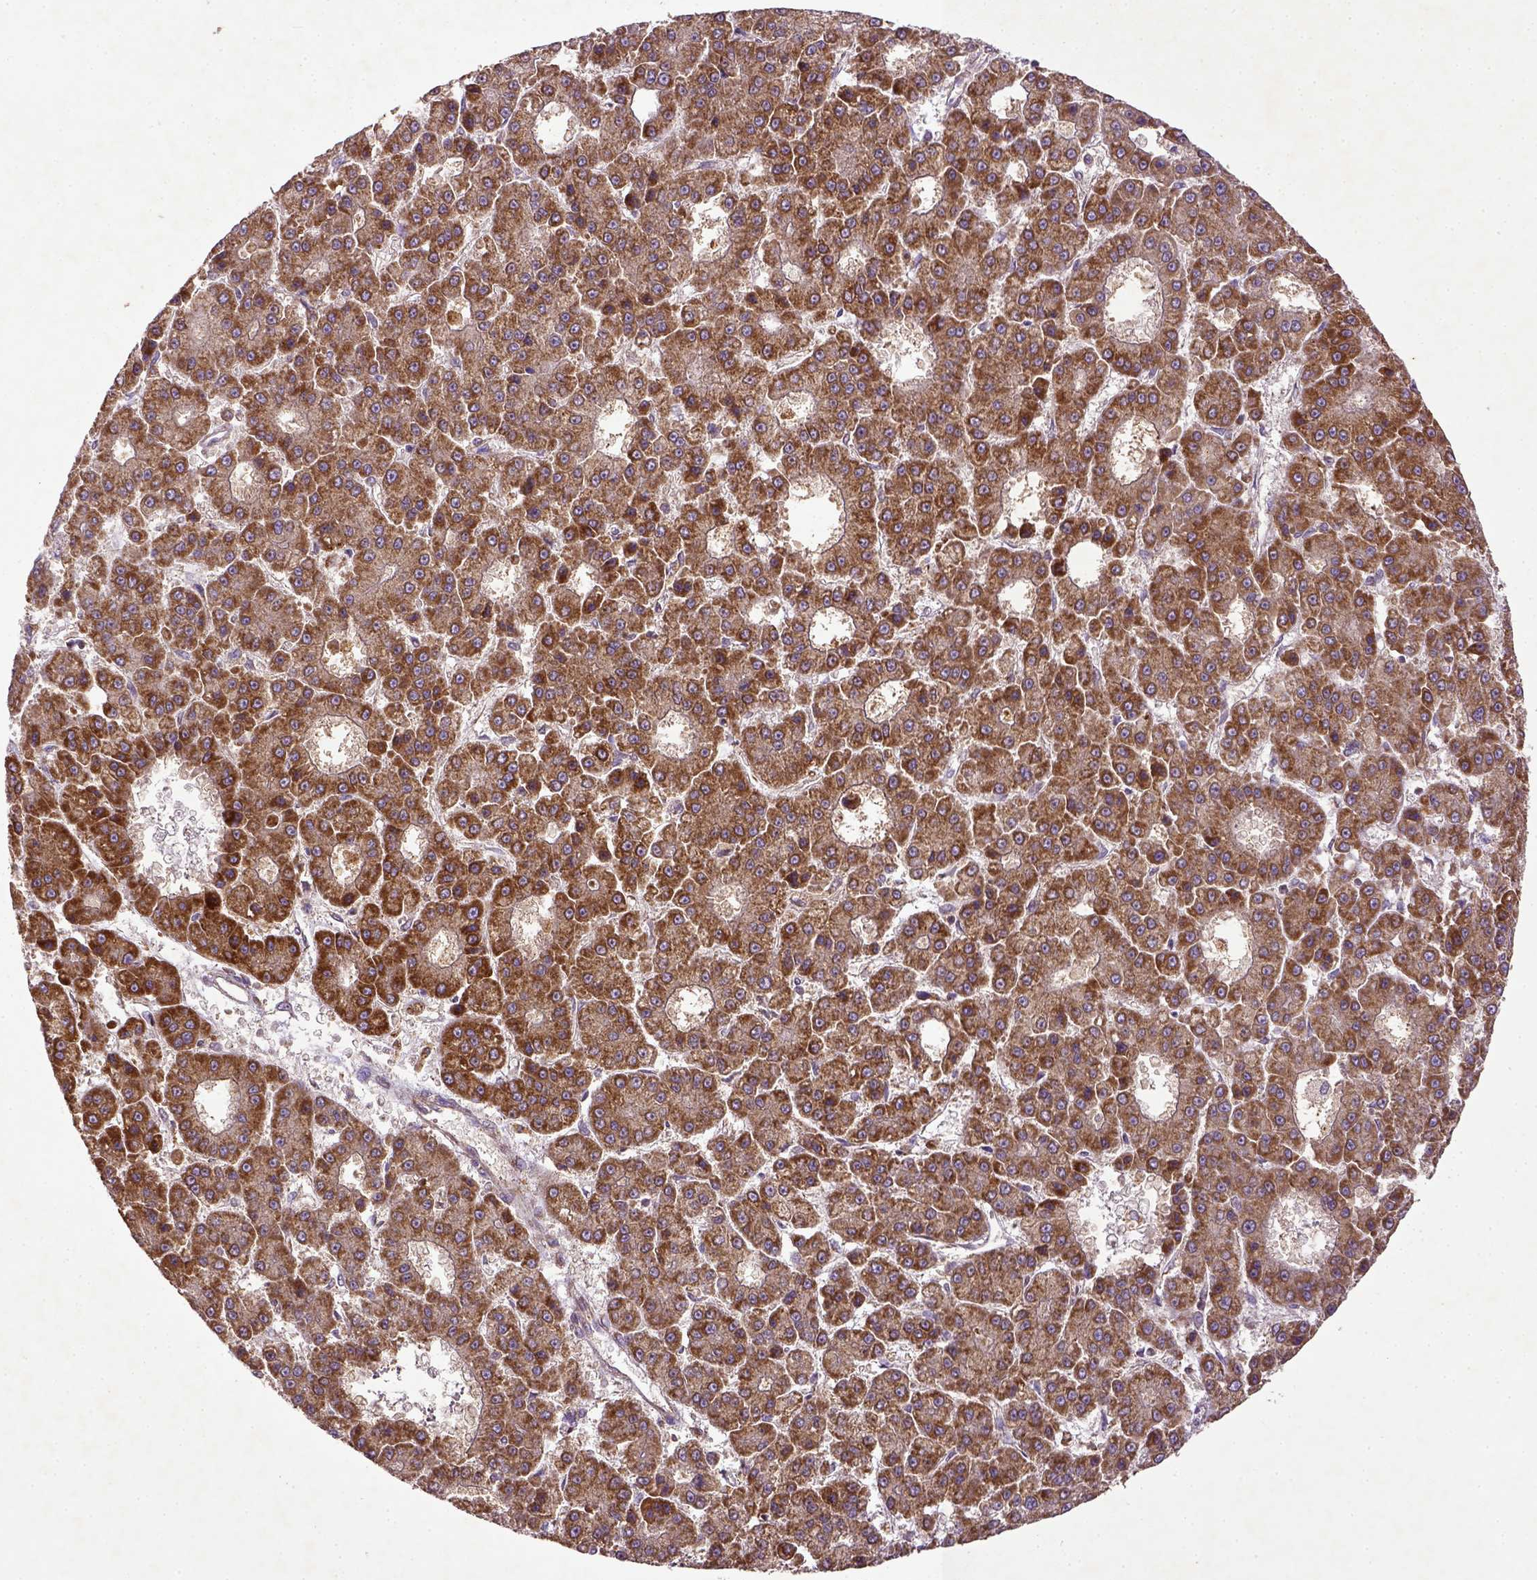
{"staining": {"intensity": "strong", "quantity": ">75%", "location": "cytoplasmic/membranous"}, "tissue": "liver cancer", "cell_type": "Tumor cells", "image_type": "cancer", "snomed": [{"axis": "morphology", "description": "Carcinoma, Hepatocellular, NOS"}, {"axis": "topography", "description": "Liver"}], "caption": "This is a histology image of IHC staining of hepatocellular carcinoma (liver), which shows strong expression in the cytoplasmic/membranous of tumor cells.", "gene": "MT-CO1", "patient": {"sex": "male", "age": 70}}